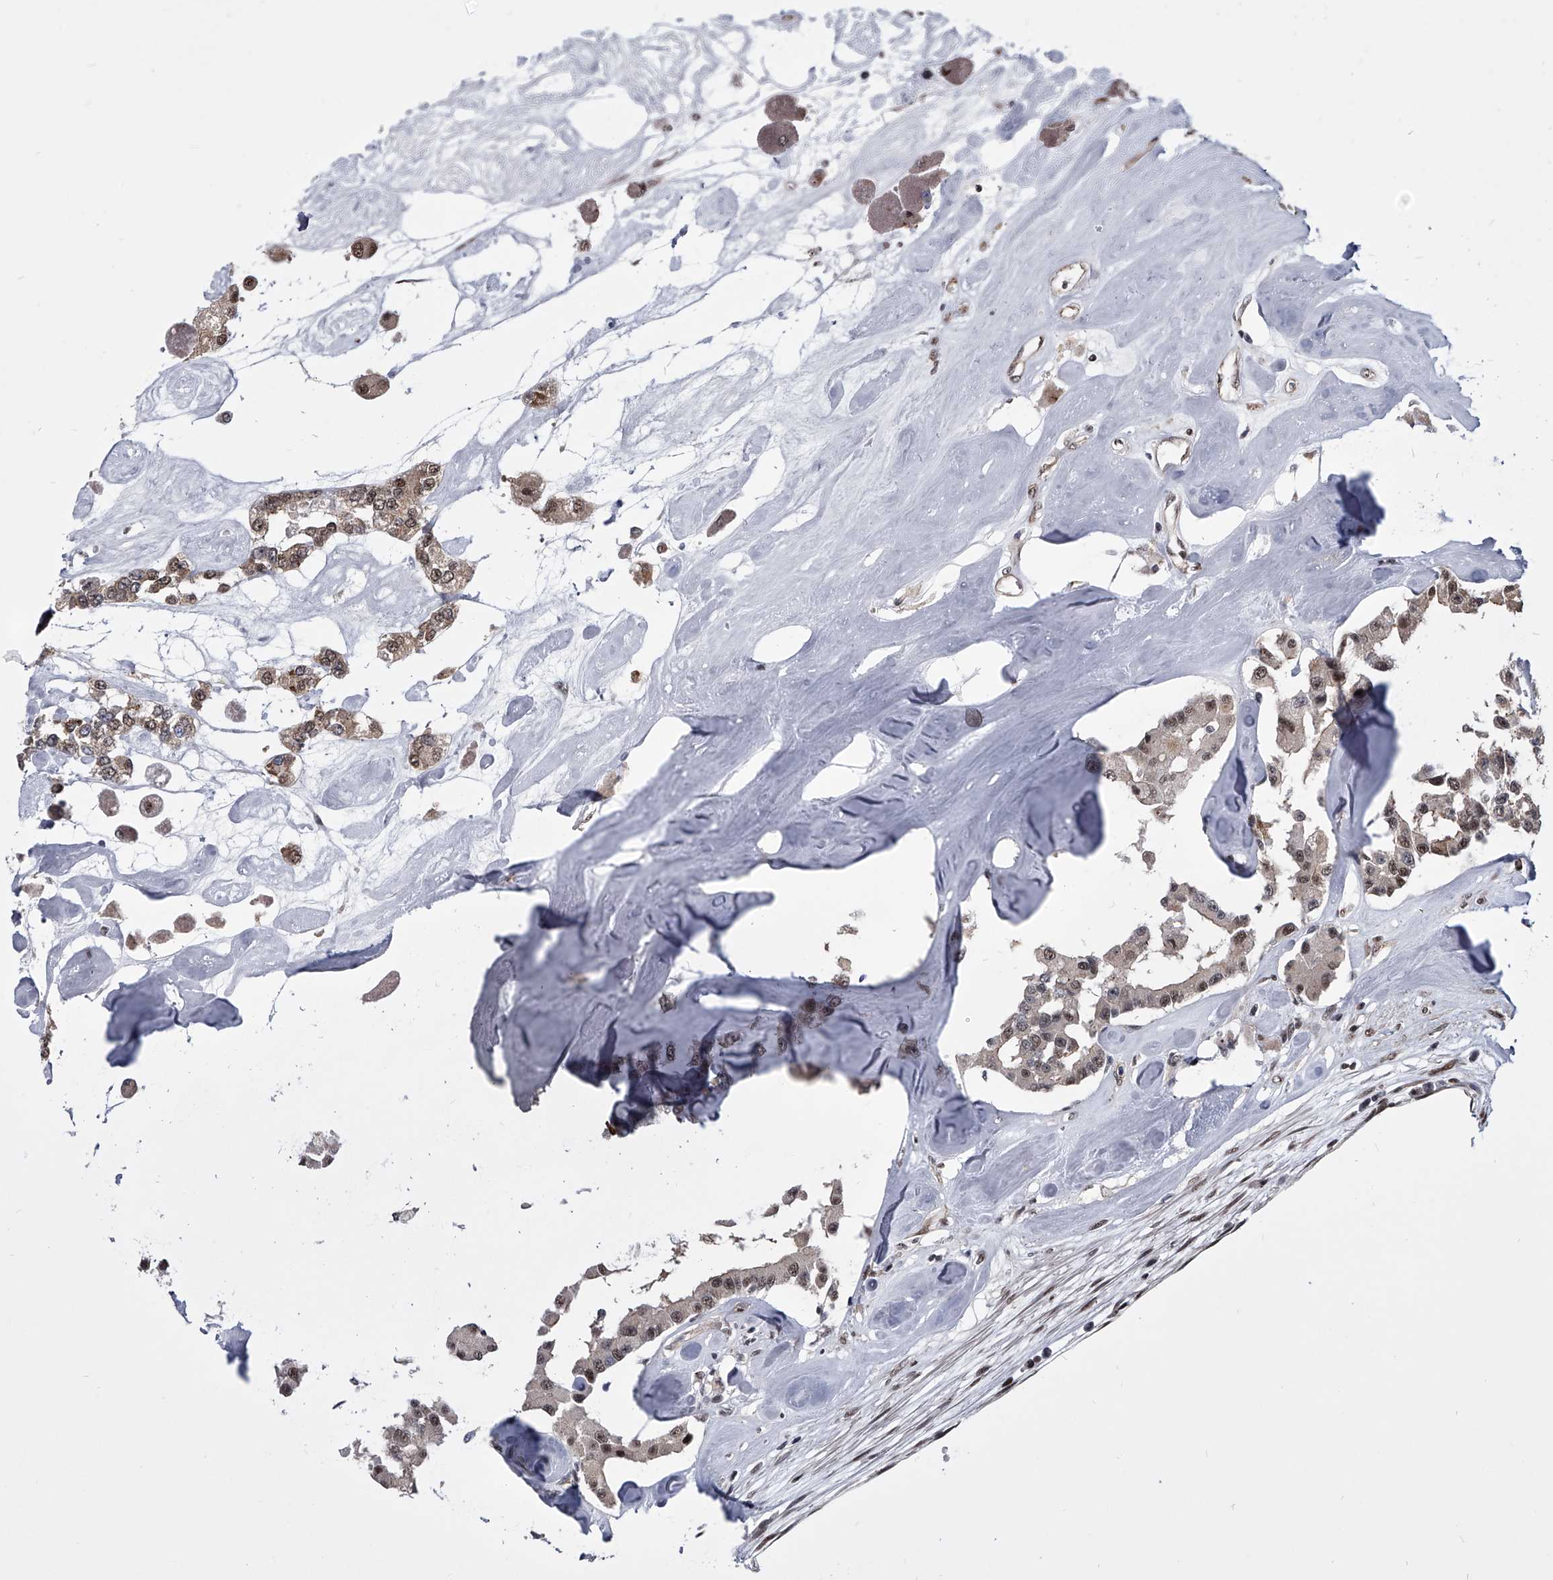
{"staining": {"intensity": "moderate", "quantity": ">75%", "location": "nuclear"}, "tissue": "carcinoid", "cell_type": "Tumor cells", "image_type": "cancer", "snomed": [{"axis": "morphology", "description": "Carcinoid, malignant, NOS"}, {"axis": "topography", "description": "Pancreas"}], "caption": "A brown stain highlights moderate nuclear staining of a protein in human malignant carcinoid tumor cells.", "gene": "ZNF76", "patient": {"sex": "male", "age": 41}}